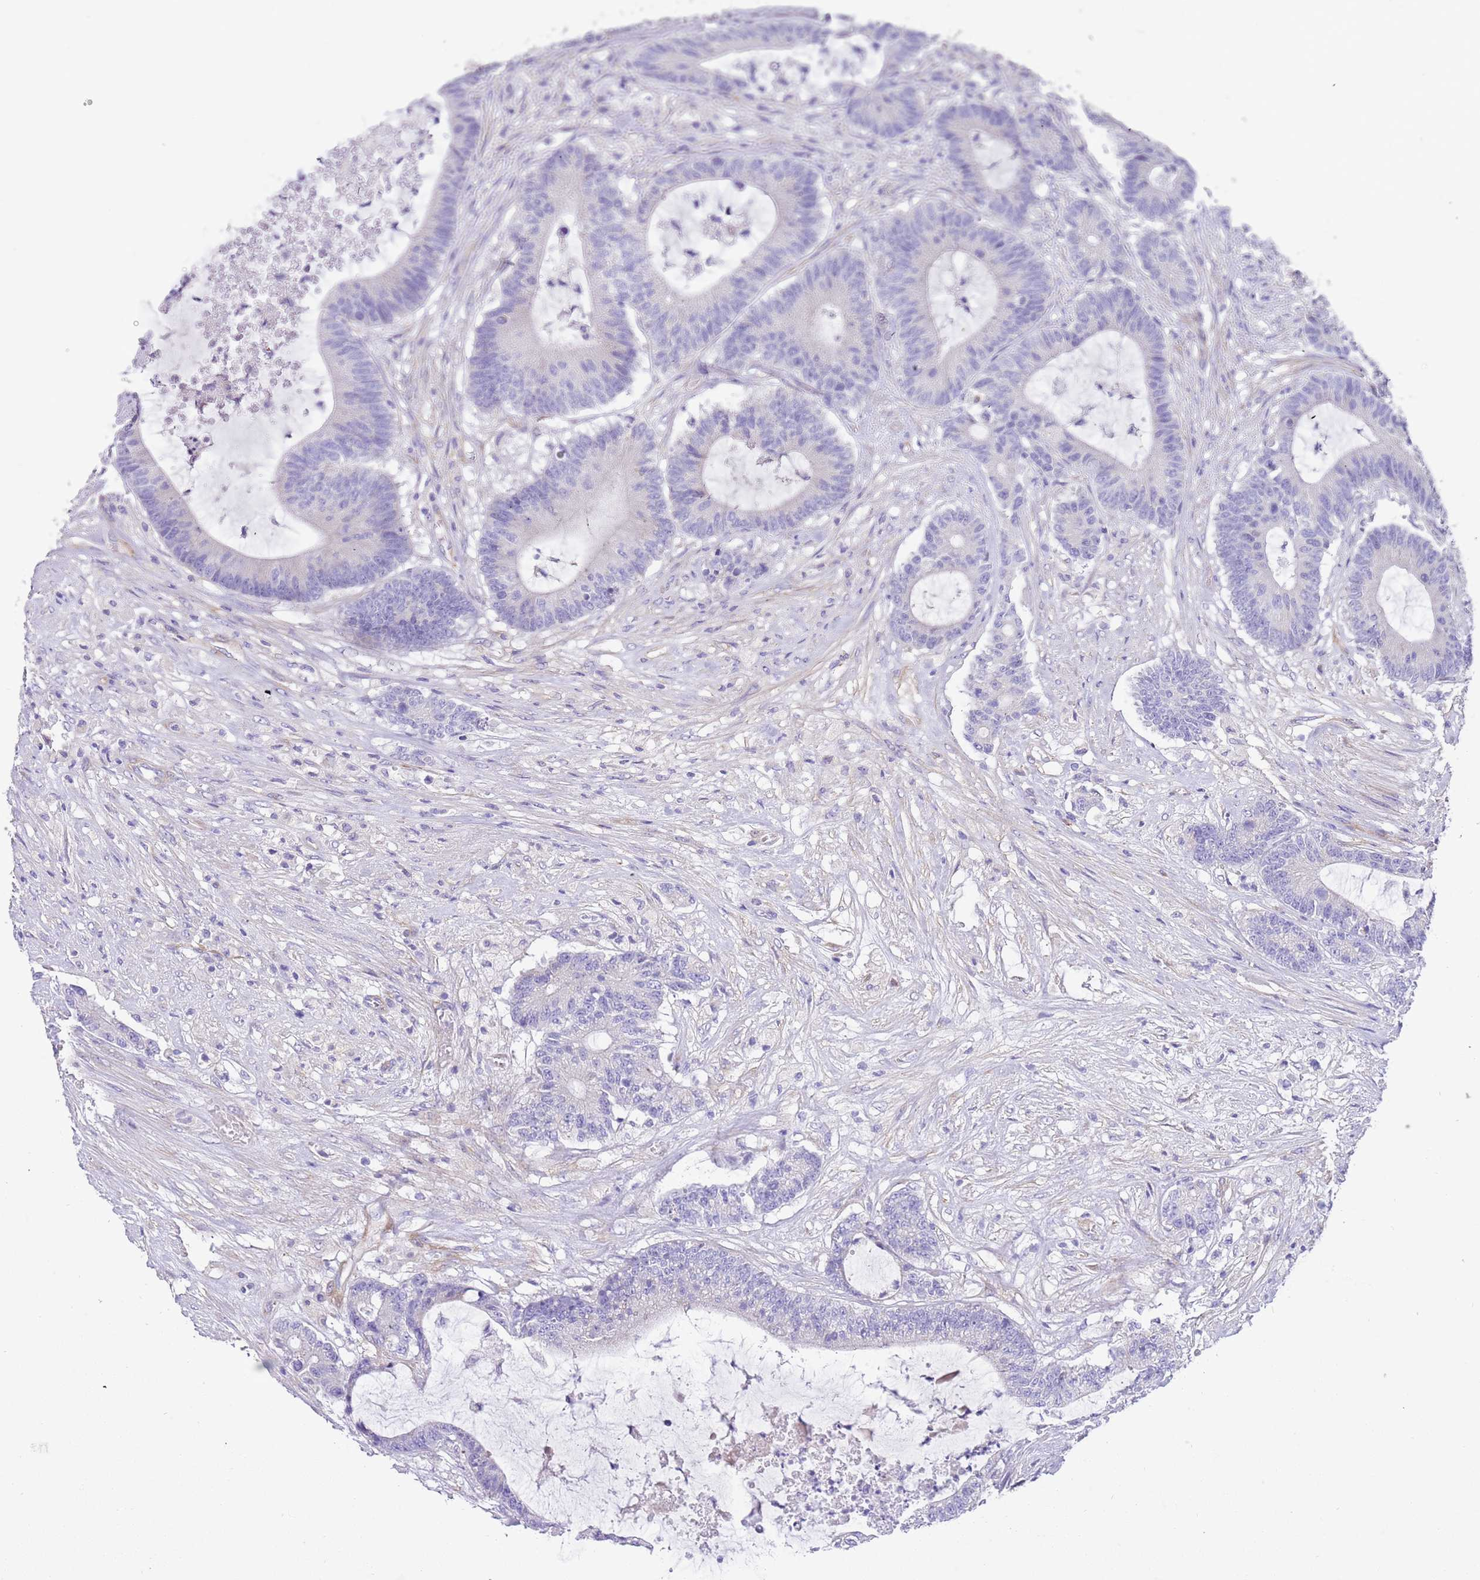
{"staining": {"intensity": "negative", "quantity": "none", "location": "none"}, "tissue": "colorectal cancer", "cell_type": "Tumor cells", "image_type": "cancer", "snomed": [{"axis": "morphology", "description": "Adenocarcinoma, NOS"}, {"axis": "topography", "description": "Colon"}], "caption": "DAB (3,3'-diaminobenzidine) immunohistochemical staining of human adenocarcinoma (colorectal) reveals no significant staining in tumor cells. (DAB (3,3'-diaminobenzidine) IHC visualized using brightfield microscopy, high magnification).", "gene": "SERINC3", "patient": {"sex": "female", "age": 84}}